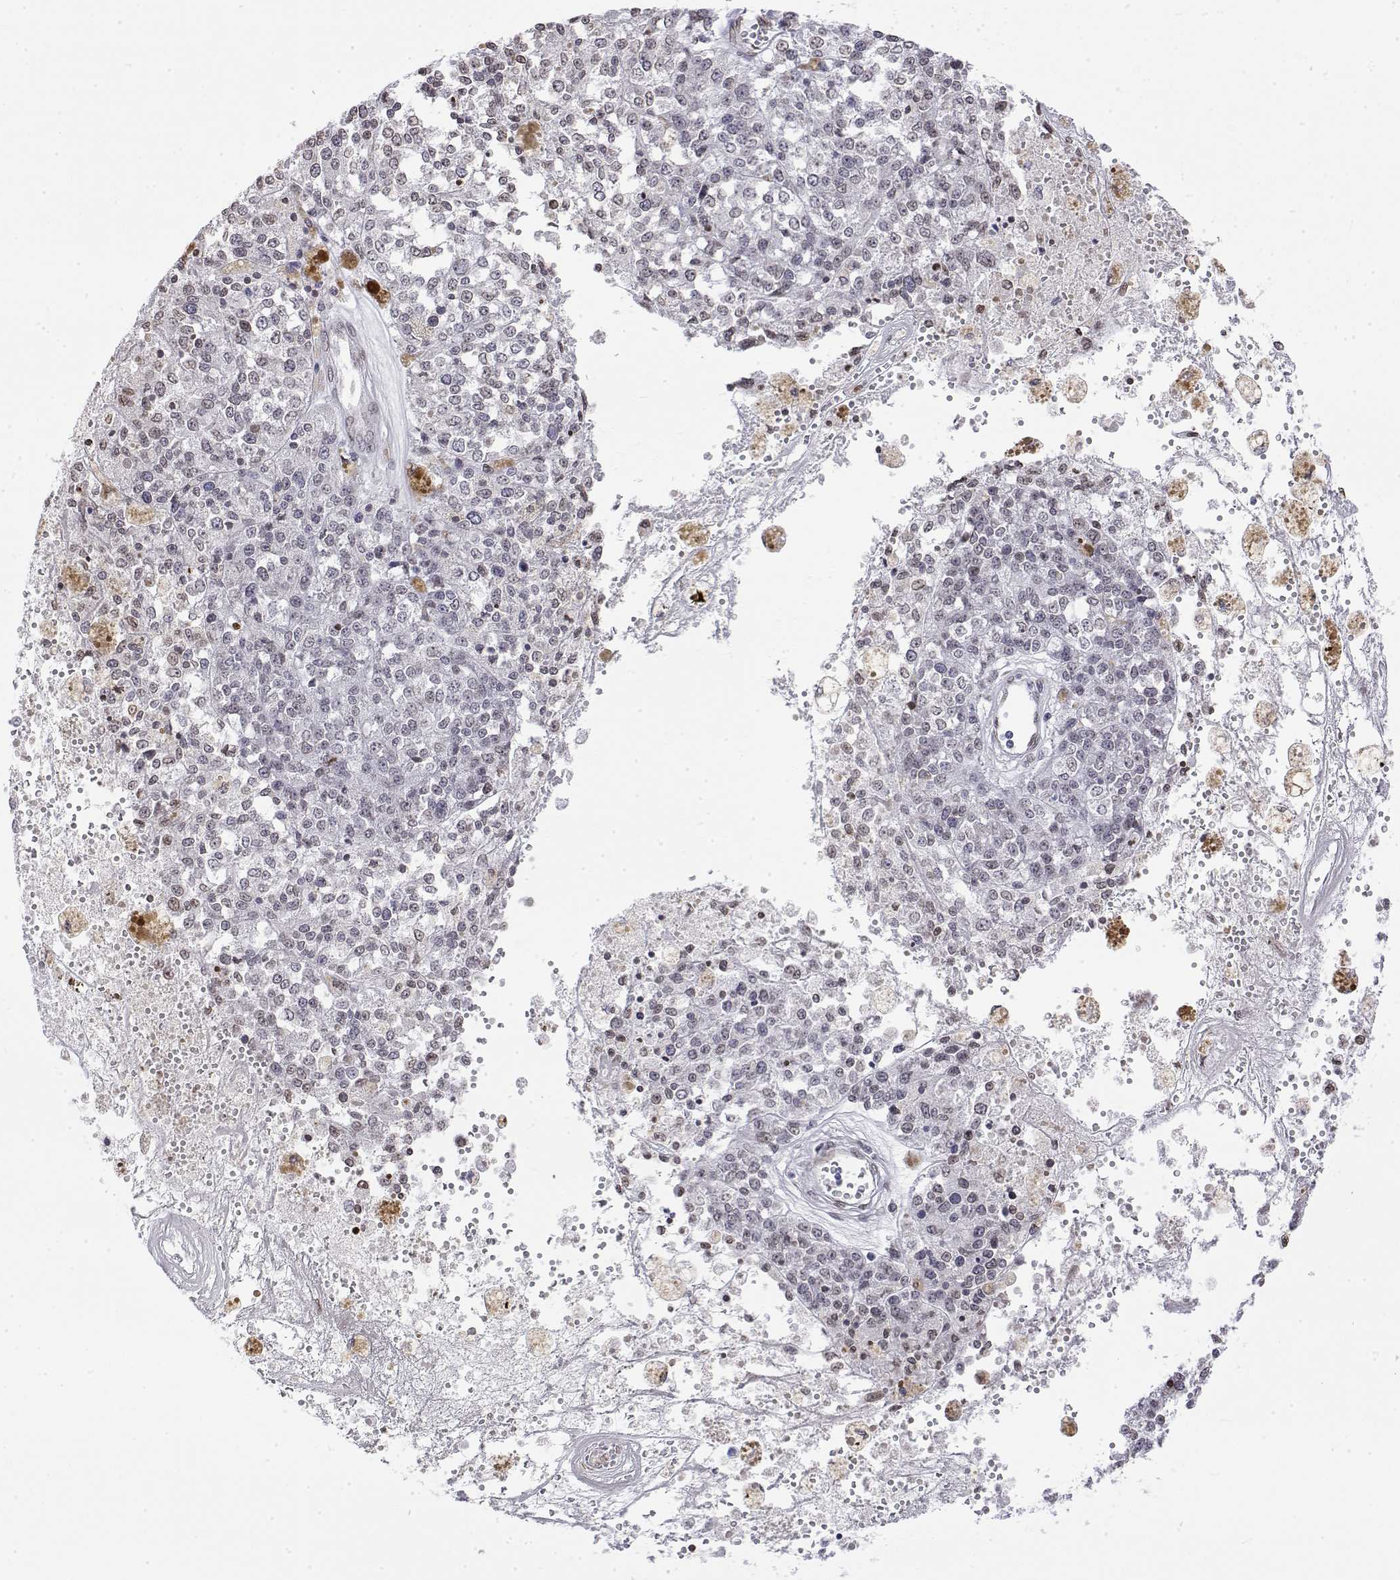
{"staining": {"intensity": "negative", "quantity": "none", "location": "none"}, "tissue": "melanoma", "cell_type": "Tumor cells", "image_type": "cancer", "snomed": [{"axis": "morphology", "description": "Malignant melanoma, Metastatic site"}, {"axis": "topography", "description": "Lymph node"}], "caption": "The immunohistochemistry (IHC) image has no significant staining in tumor cells of melanoma tissue. The staining was performed using DAB to visualize the protein expression in brown, while the nuclei were stained in blue with hematoxylin (Magnification: 20x).", "gene": "ZNF532", "patient": {"sex": "female", "age": 64}}